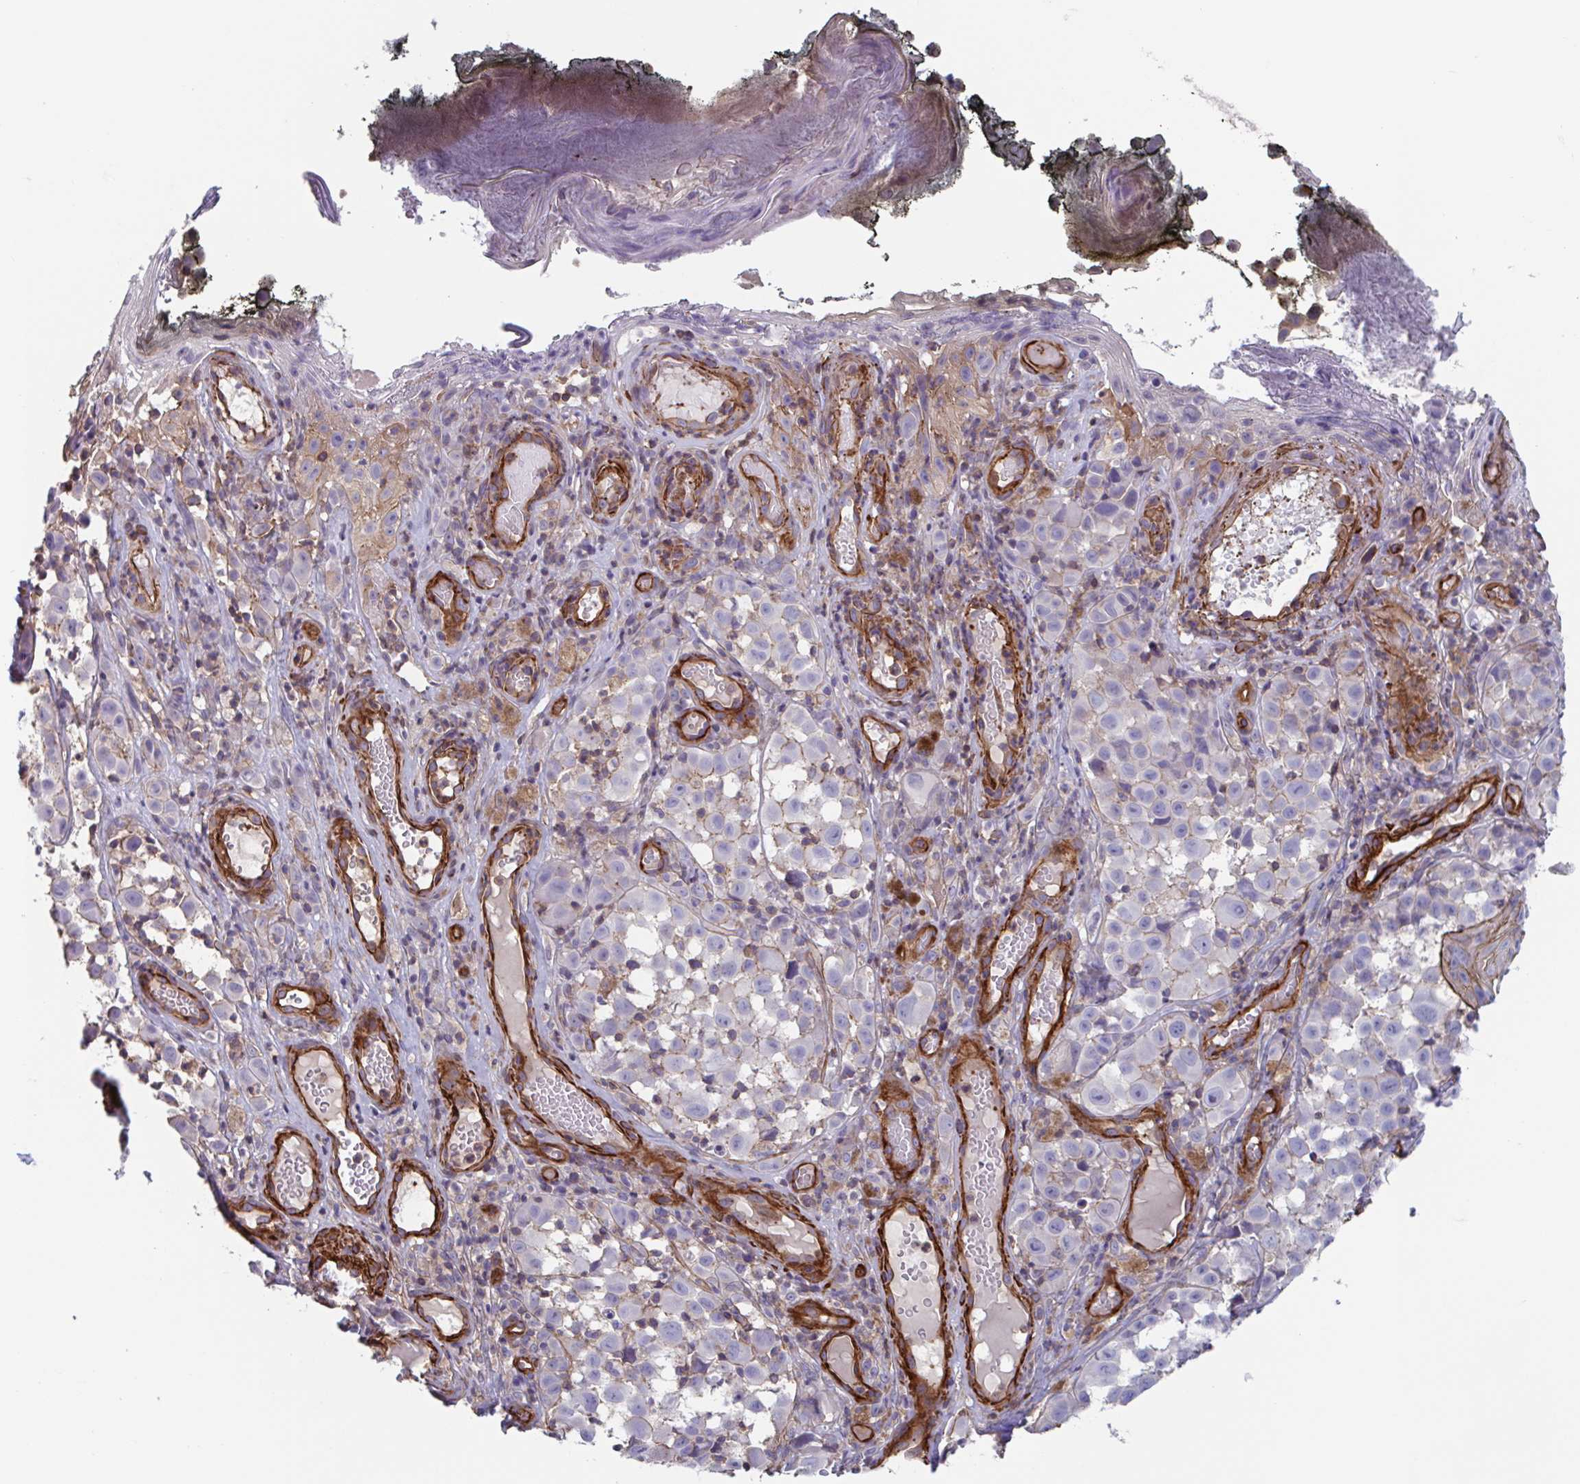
{"staining": {"intensity": "weak", "quantity": "<25%", "location": "cytoplasmic/membranous"}, "tissue": "melanoma", "cell_type": "Tumor cells", "image_type": "cancer", "snomed": [{"axis": "morphology", "description": "Malignant melanoma, NOS"}, {"axis": "topography", "description": "Skin"}], "caption": "Micrograph shows no protein staining in tumor cells of malignant melanoma tissue.", "gene": "SHISA7", "patient": {"sex": "male", "age": 64}}